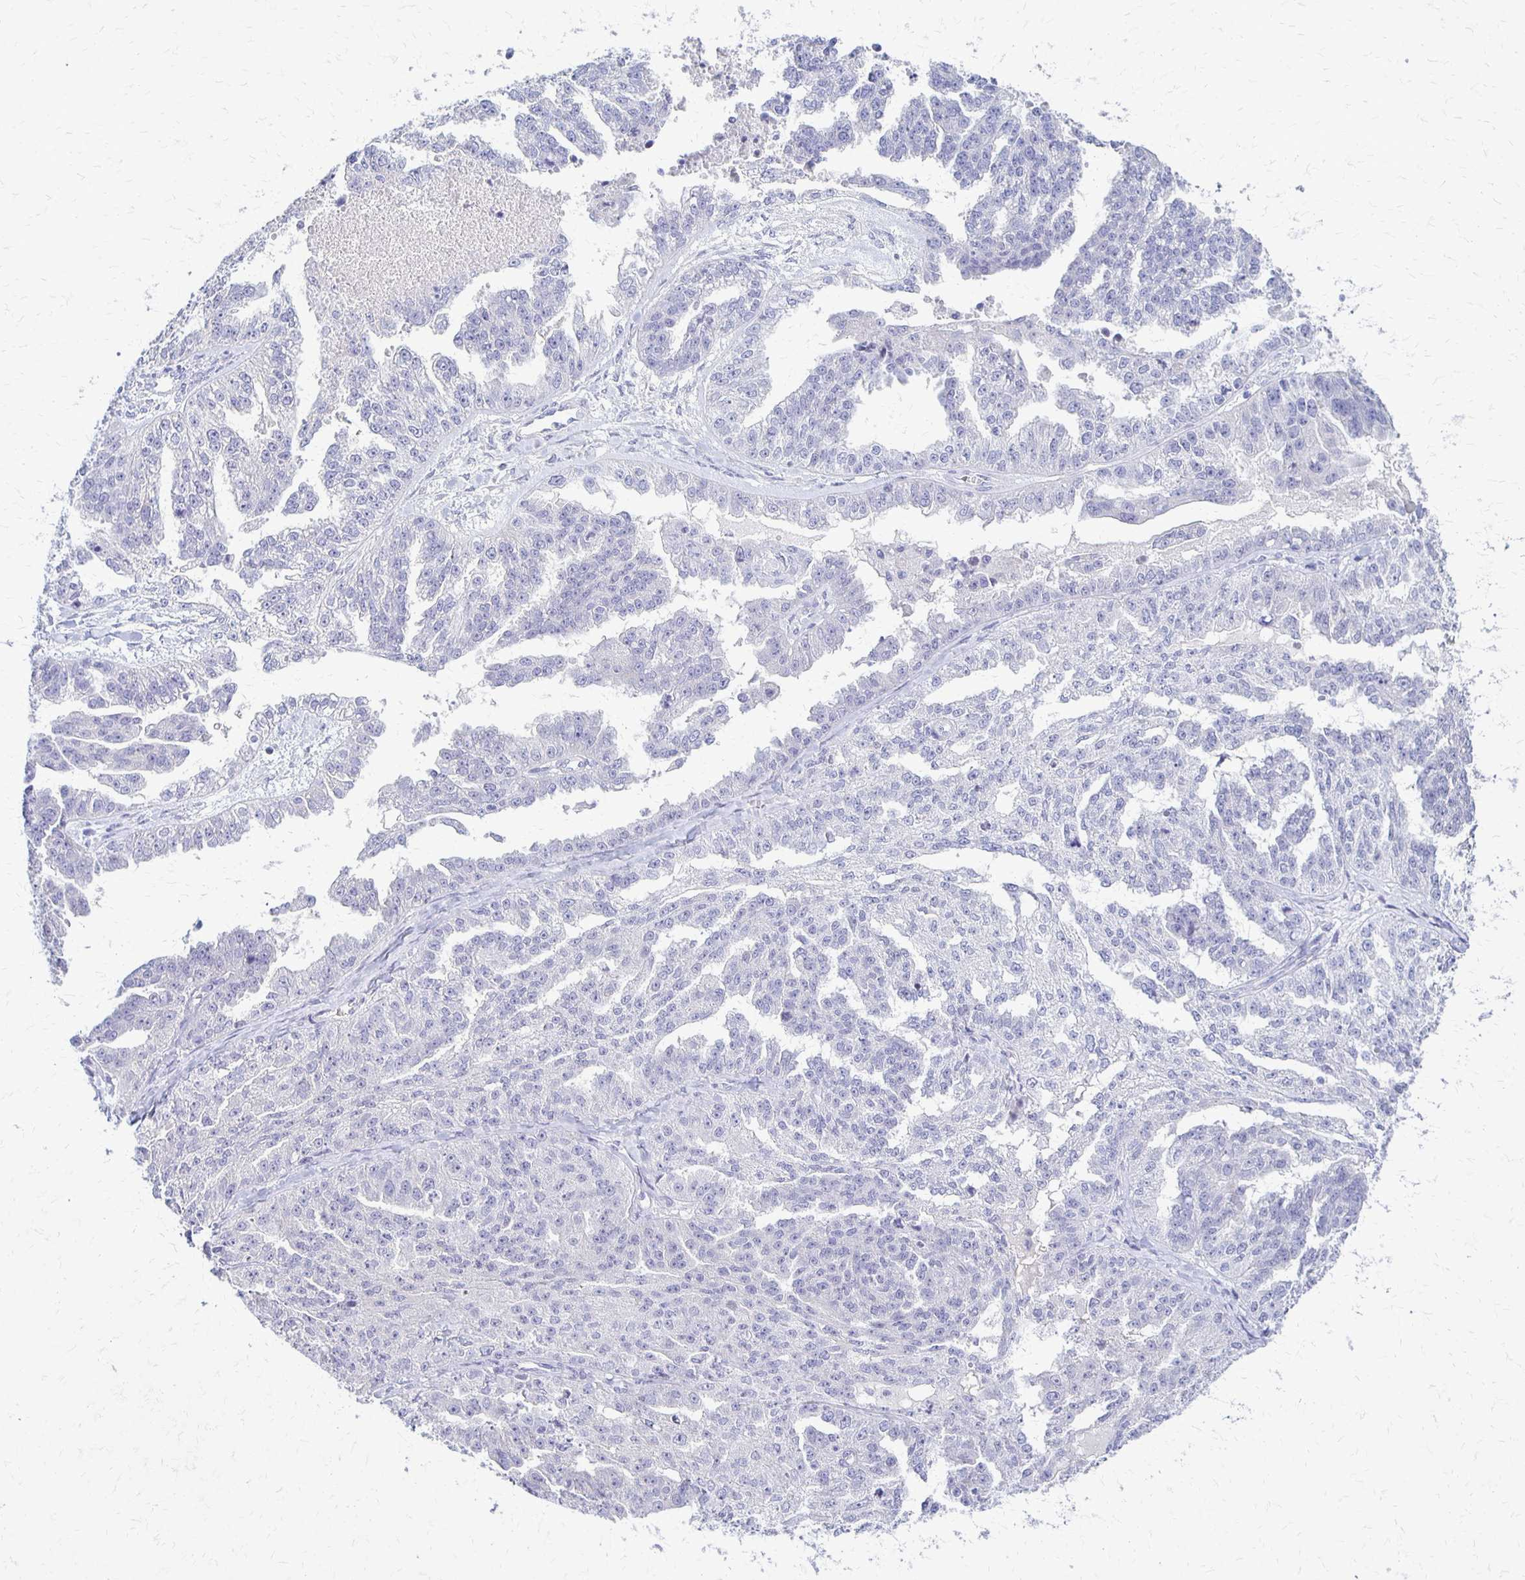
{"staining": {"intensity": "negative", "quantity": "none", "location": "none"}, "tissue": "ovarian cancer", "cell_type": "Tumor cells", "image_type": "cancer", "snomed": [{"axis": "morphology", "description": "Cystadenocarcinoma, serous, NOS"}, {"axis": "topography", "description": "Ovary"}], "caption": "There is no significant positivity in tumor cells of ovarian serous cystadenocarcinoma.", "gene": "RHOC", "patient": {"sex": "female", "age": 58}}